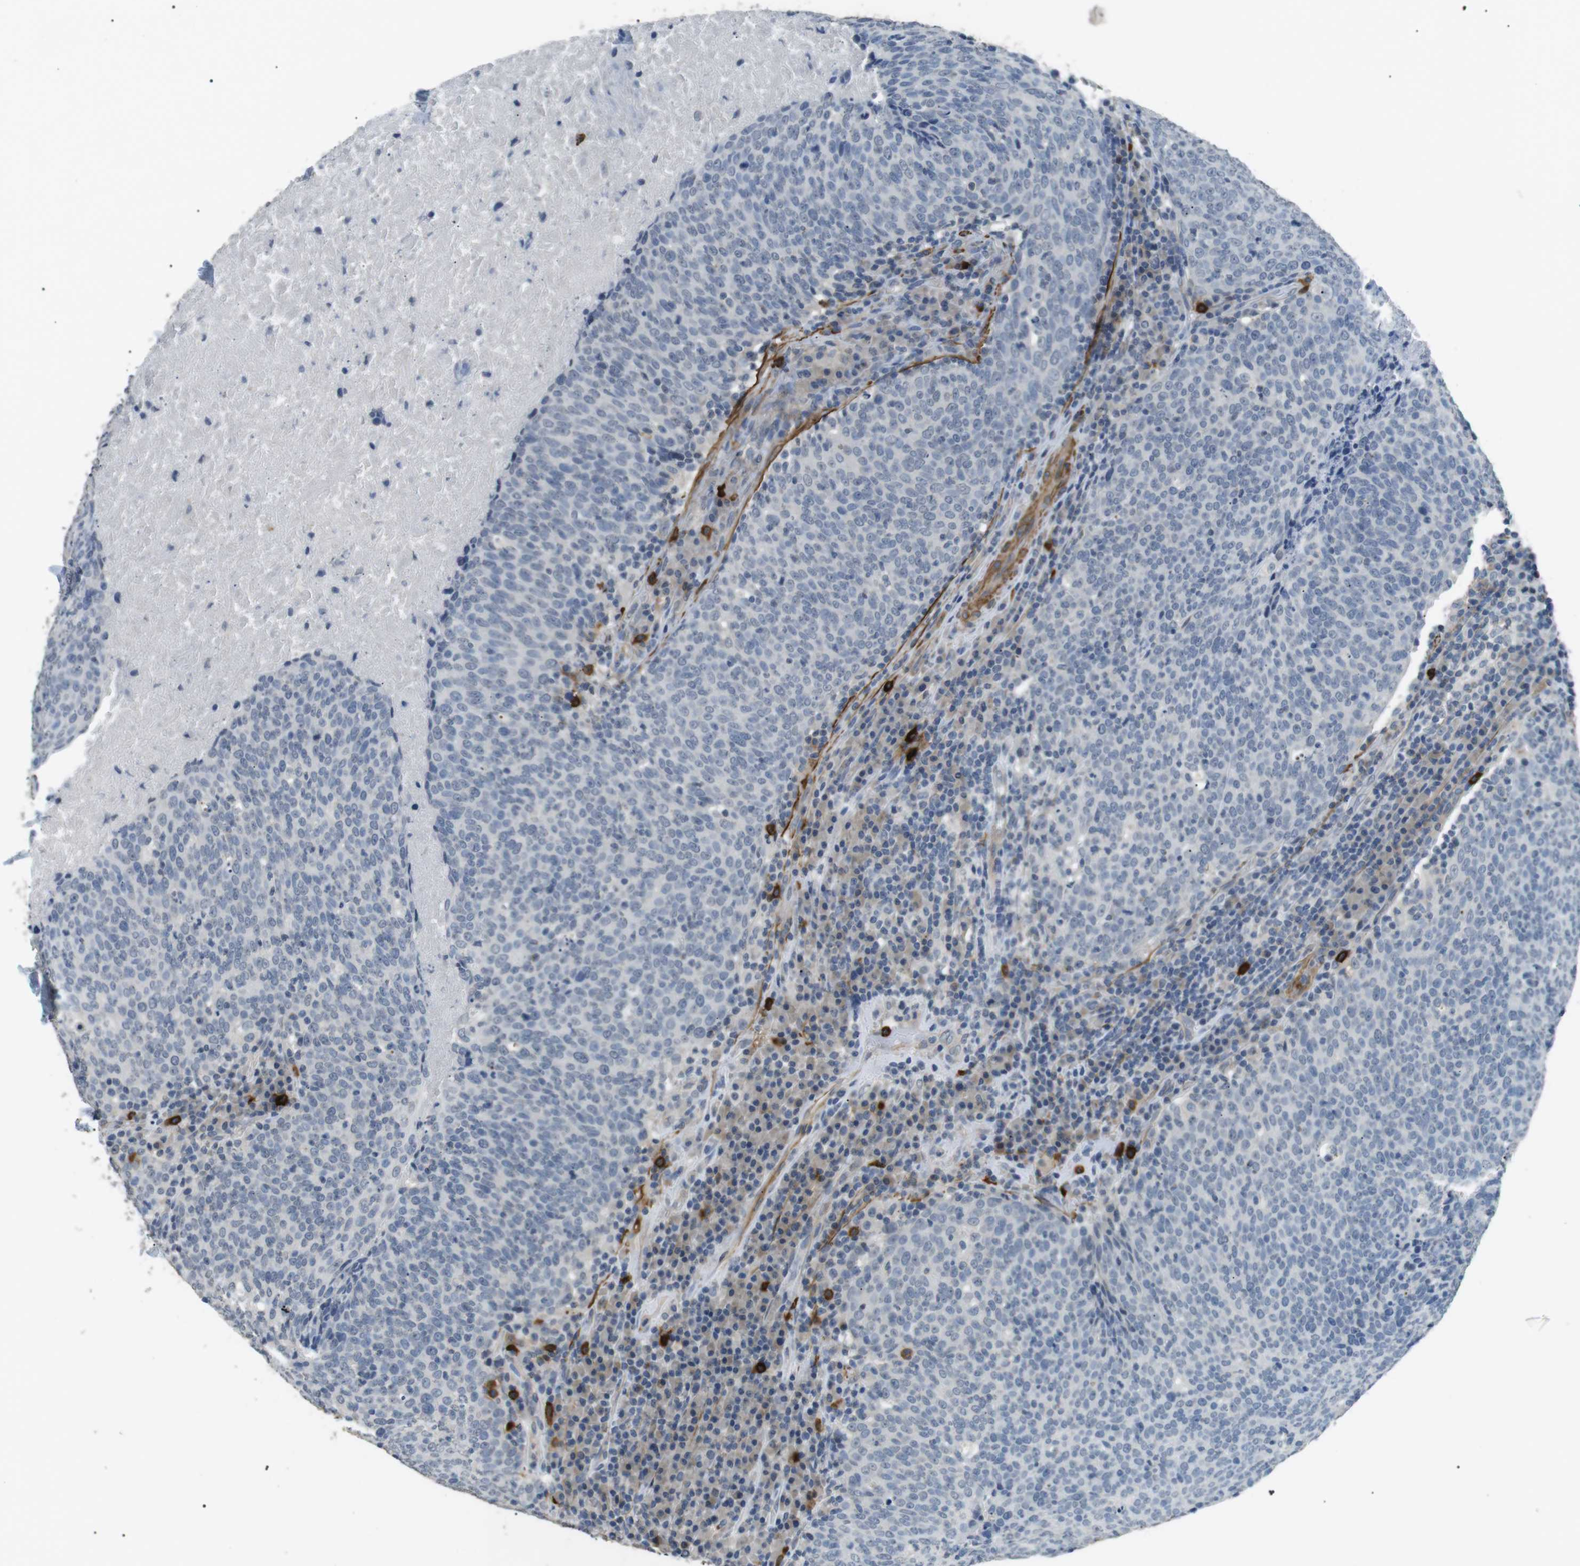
{"staining": {"intensity": "negative", "quantity": "none", "location": "none"}, "tissue": "head and neck cancer", "cell_type": "Tumor cells", "image_type": "cancer", "snomed": [{"axis": "morphology", "description": "Squamous cell carcinoma, NOS"}, {"axis": "morphology", "description": "Squamous cell carcinoma, metastatic, NOS"}, {"axis": "topography", "description": "Lymph node"}, {"axis": "topography", "description": "Head-Neck"}], "caption": "The image shows no significant positivity in tumor cells of metastatic squamous cell carcinoma (head and neck).", "gene": "GZMM", "patient": {"sex": "male", "age": 62}}